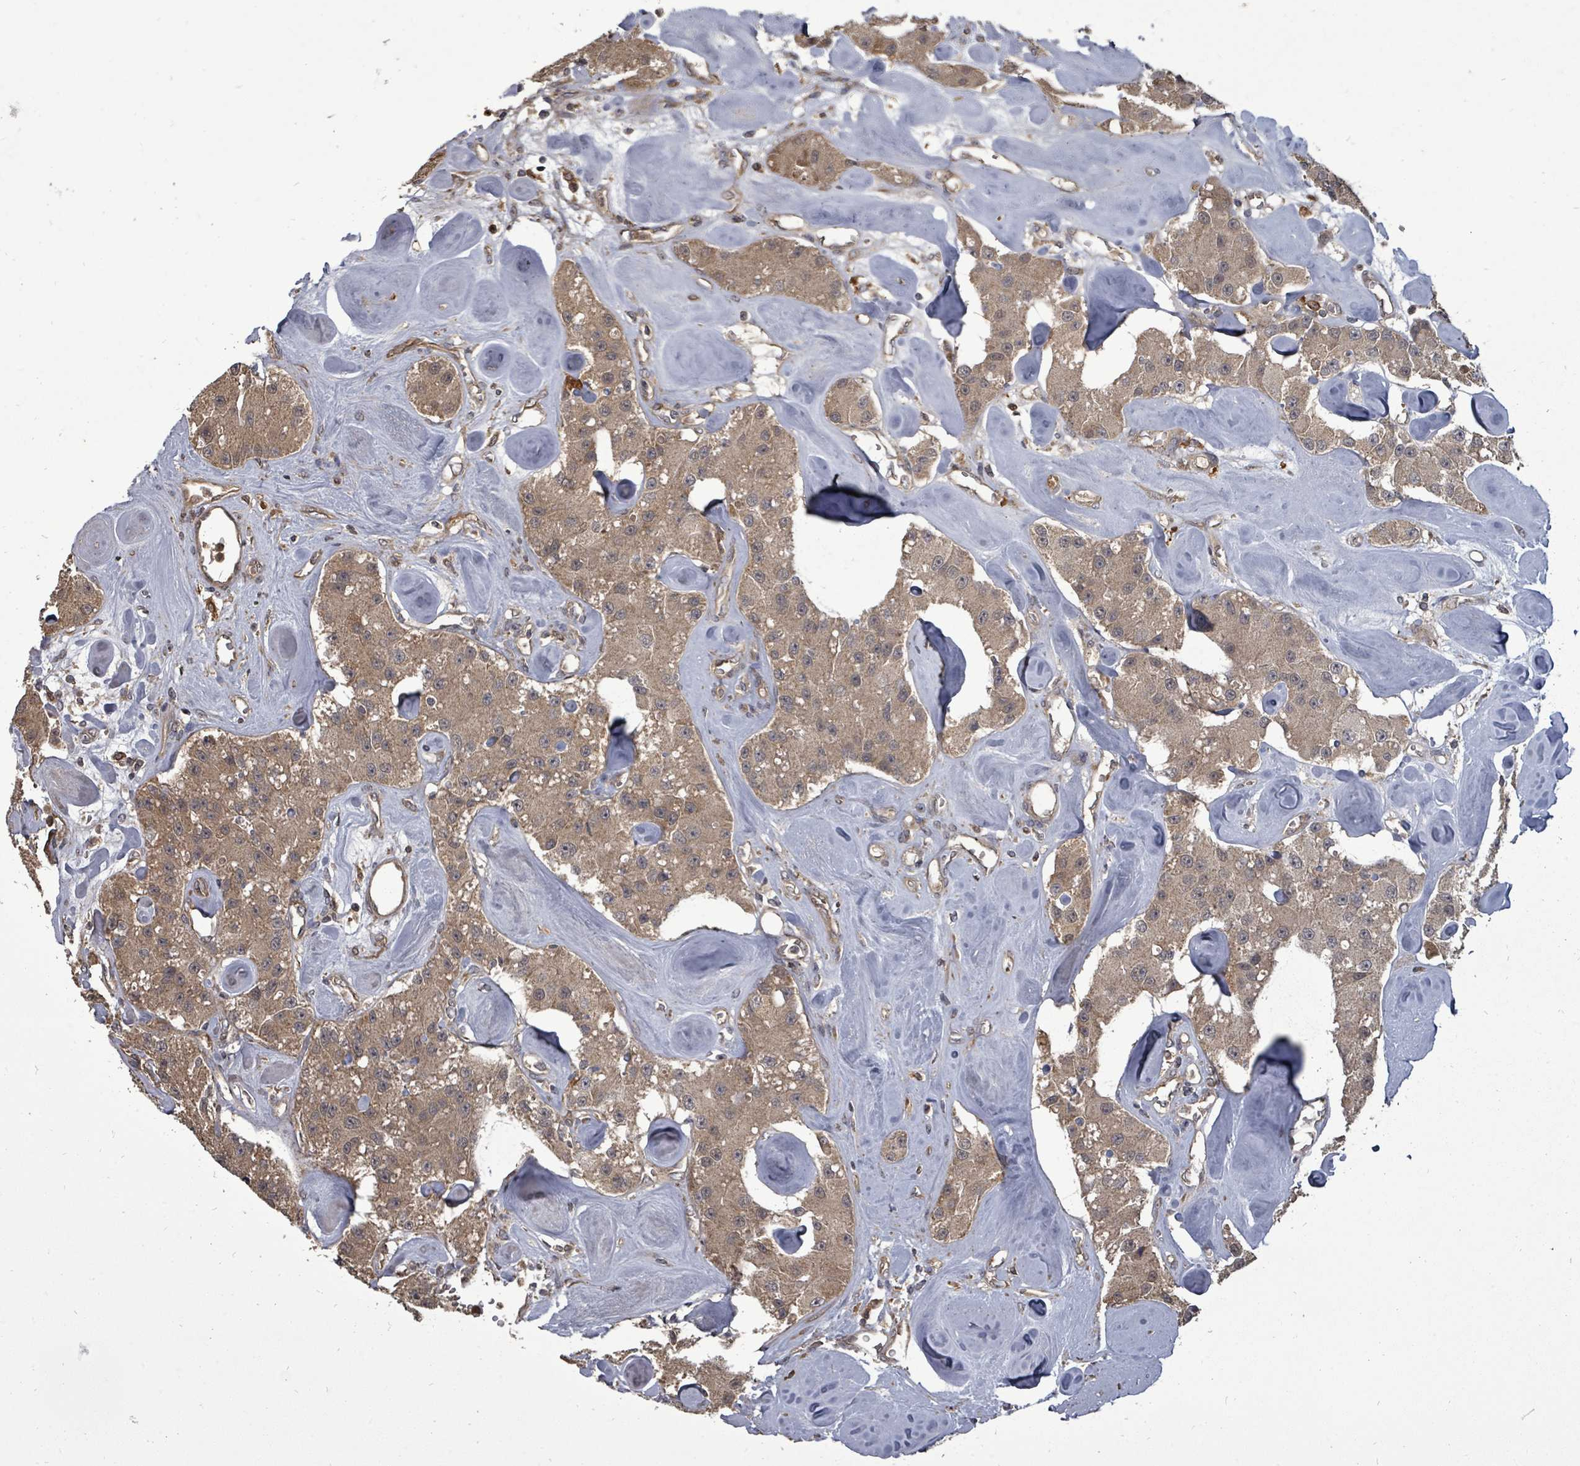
{"staining": {"intensity": "moderate", "quantity": ">75%", "location": "cytoplasmic/membranous"}, "tissue": "carcinoid", "cell_type": "Tumor cells", "image_type": "cancer", "snomed": [{"axis": "morphology", "description": "Carcinoid, malignant, NOS"}, {"axis": "topography", "description": "Pancreas"}], "caption": "Protein staining demonstrates moderate cytoplasmic/membranous positivity in about >75% of tumor cells in carcinoid.", "gene": "EIF3C", "patient": {"sex": "male", "age": 41}}